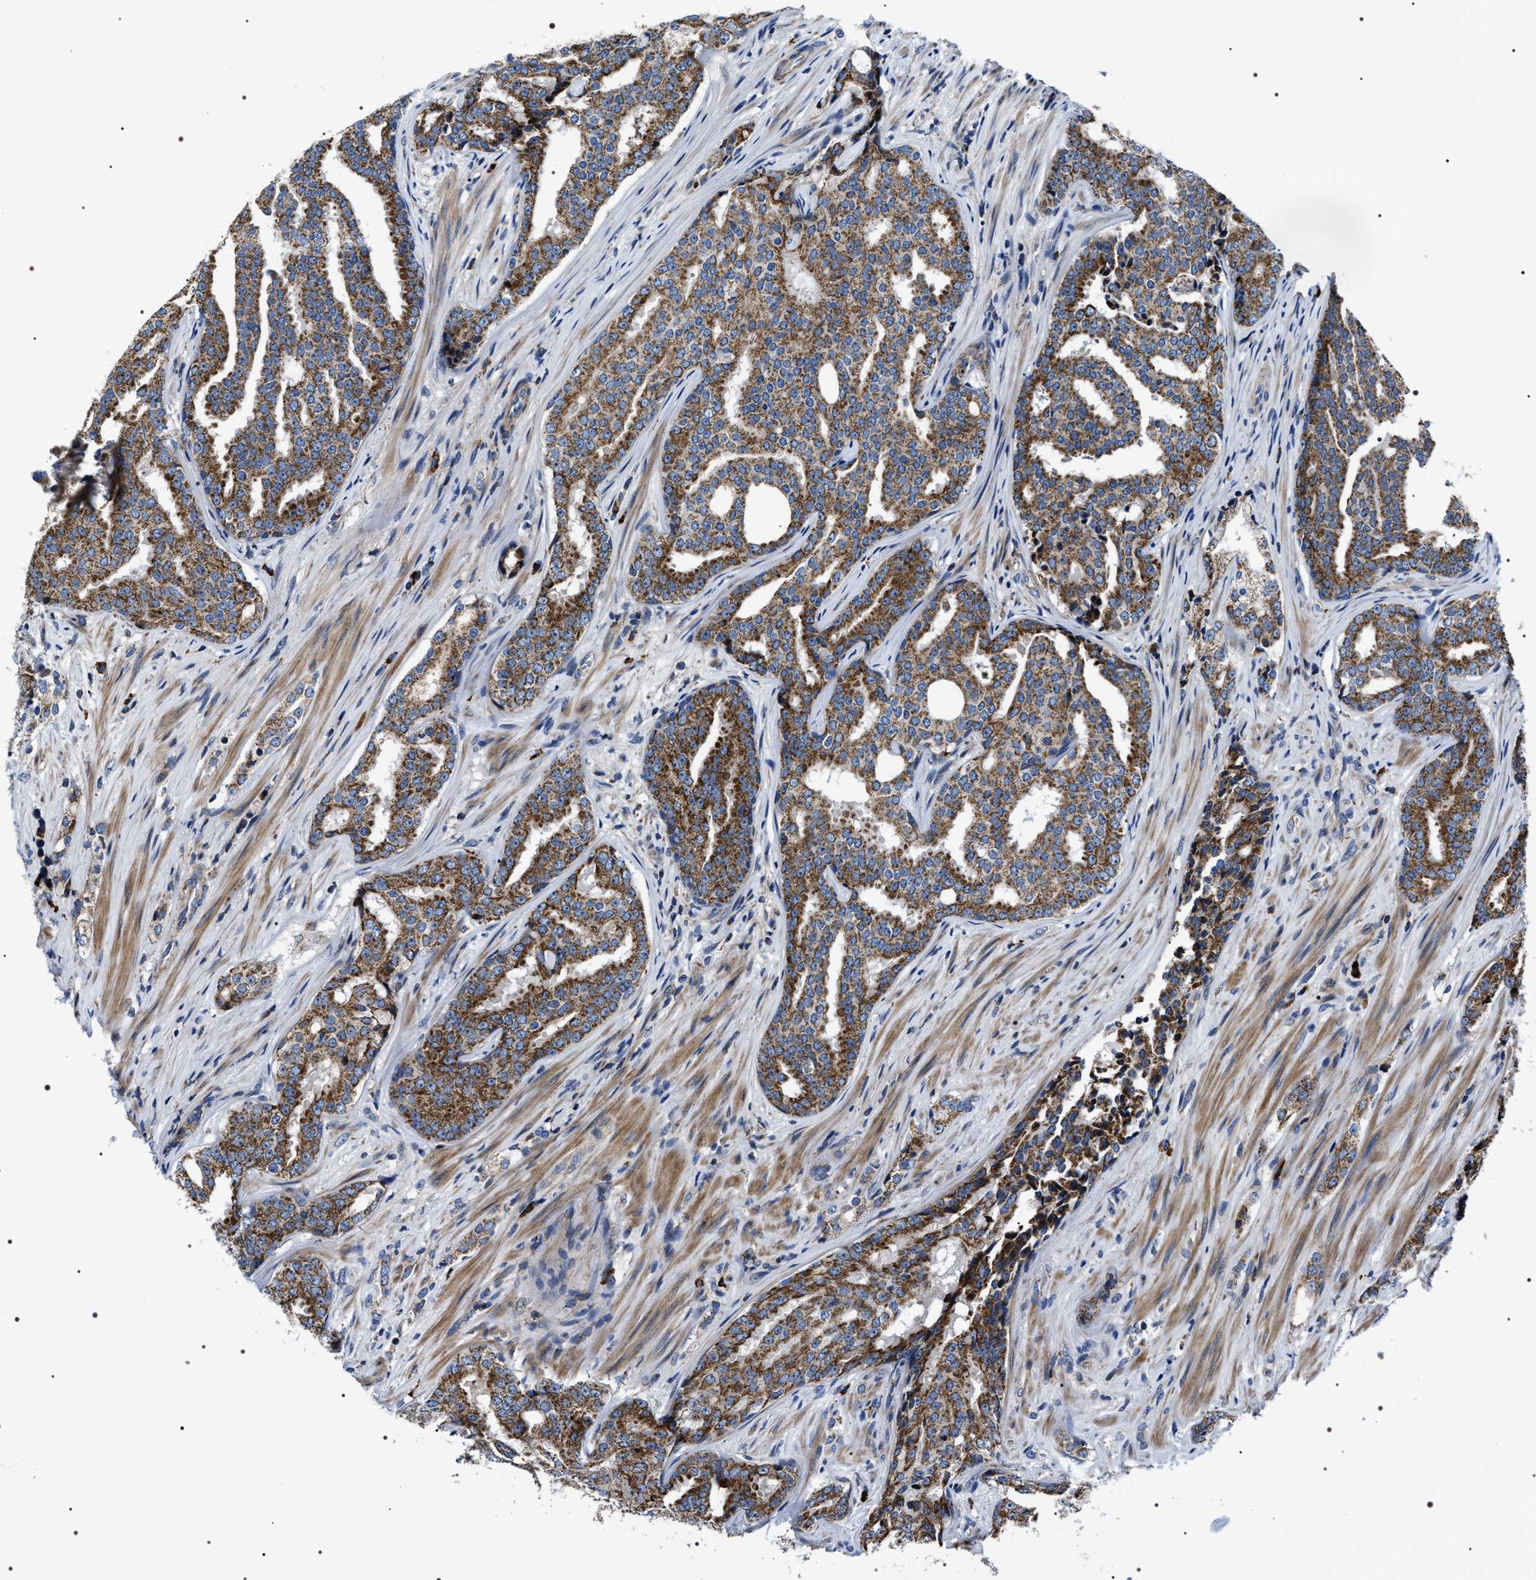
{"staining": {"intensity": "moderate", "quantity": ">75%", "location": "cytoplasmic/membranous"}, "tissue": "prostate cancer", "cell_type": "Tumor cells", "image_type": "cancer", "snomed": [{"axis": "morphology", "description": "Adenocarcinoma, High grade"}, {"axis": "topography", "description": "Prostate"}], "caption": "A high-resolution image shows immunohistochemistry staining of prostate adenocarcinoma (high-grade), which exhibits moderate cytoplasmic/membranous expression in approximately >75% of tumor cells. Using DAB (3,3'-diaminobenzidine) (brown) and hematoxylin (blue) stains, captured at high magnification using brightfield microscopy.", "gene": "NTMT1", "patient": {"sex": "male", "age": 71}}